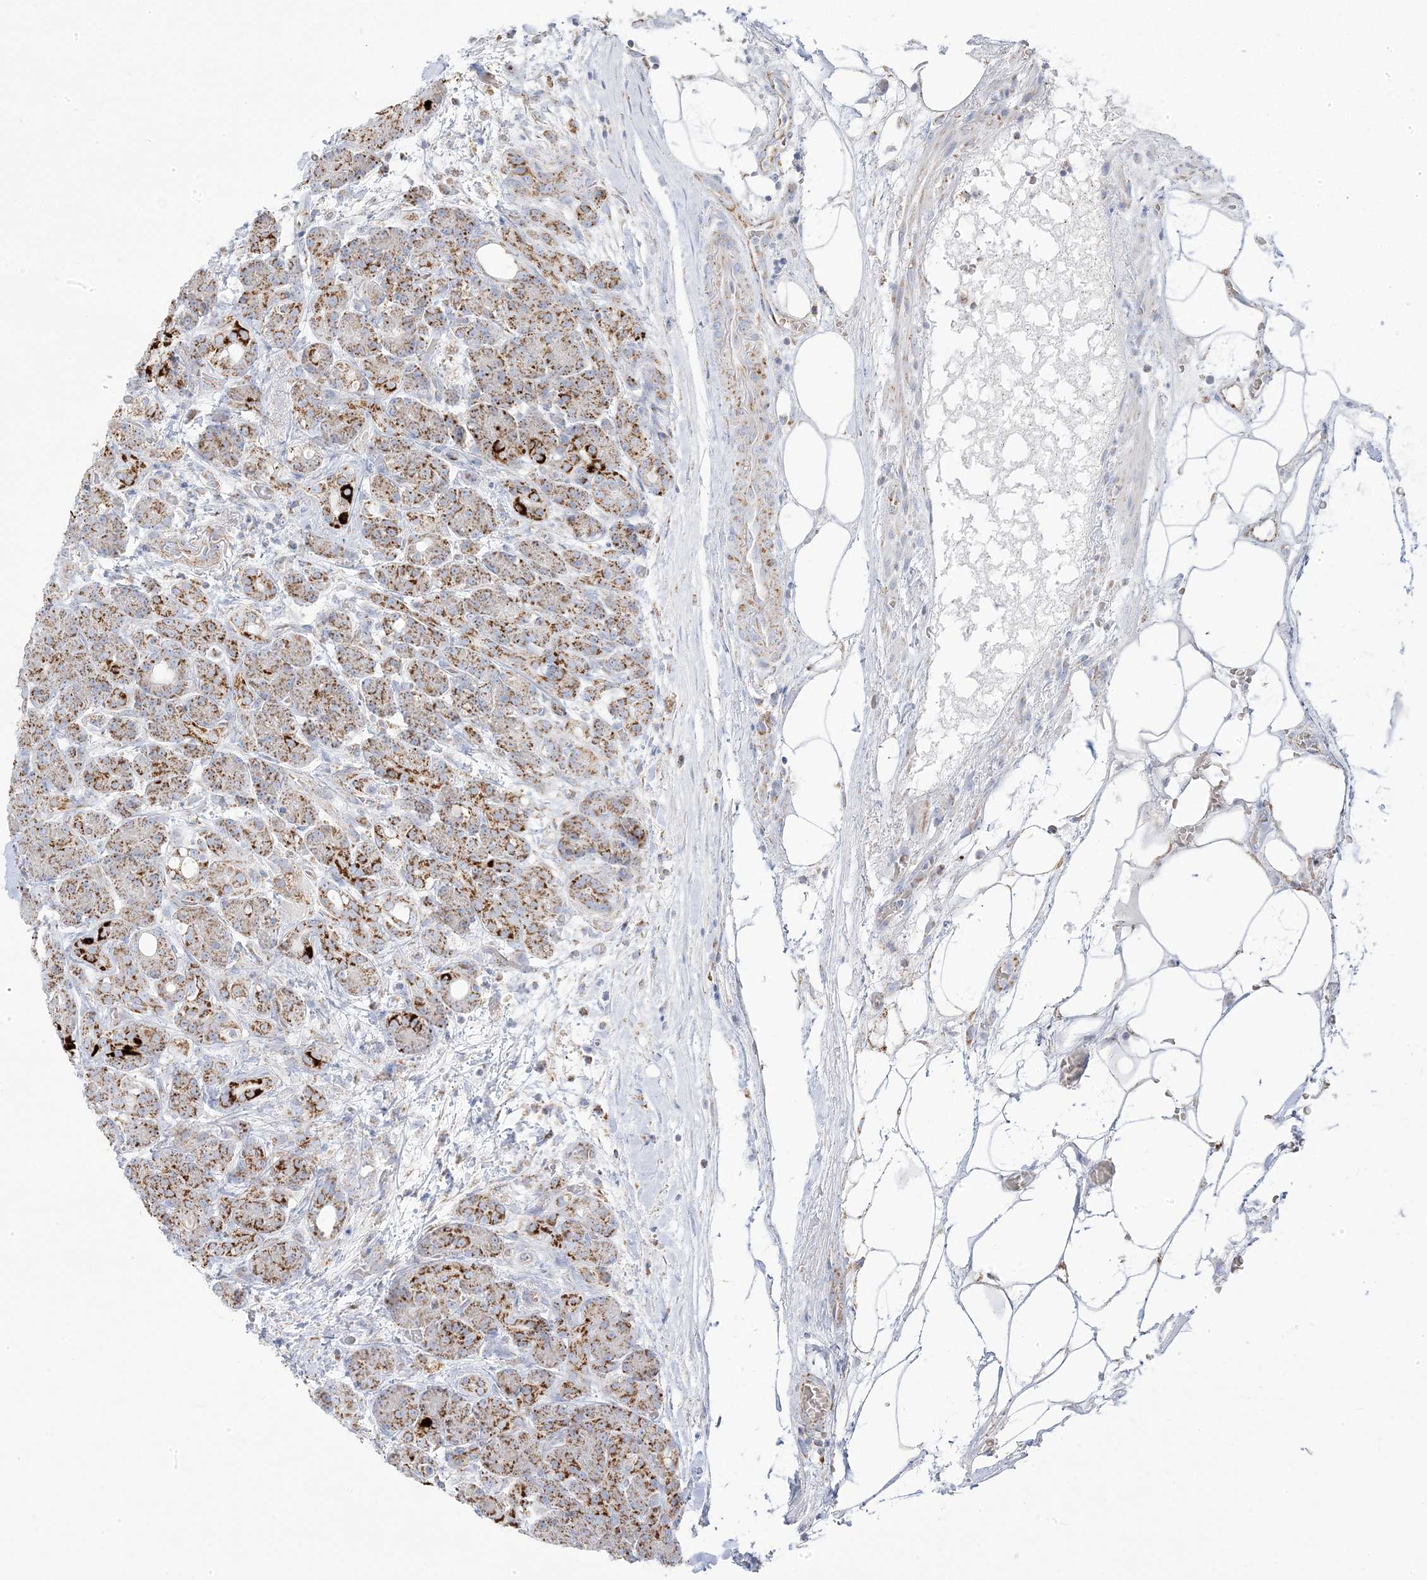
{"staining": {"intensity": "moderate", "quantity": ">75%", "location": "cytoplasmic/membranous"}, "tissue": "pancreas", "cell_type": "Exocrine glandular cells", "image_type": "normal", "snomed": [{"axis": "morphology", "description": "Normal tissue, NOS"}, {"axis": "topography", "description": "Pancreas"}], "caption": "Brown immunohistochemical staining in benign human pancreas reveals moderate cytoplasmic/membranous expression in approximately >75% of exocrine glandular cells.", "gene": "PCCB", "patient": {"sex": "male", "age": 63}}